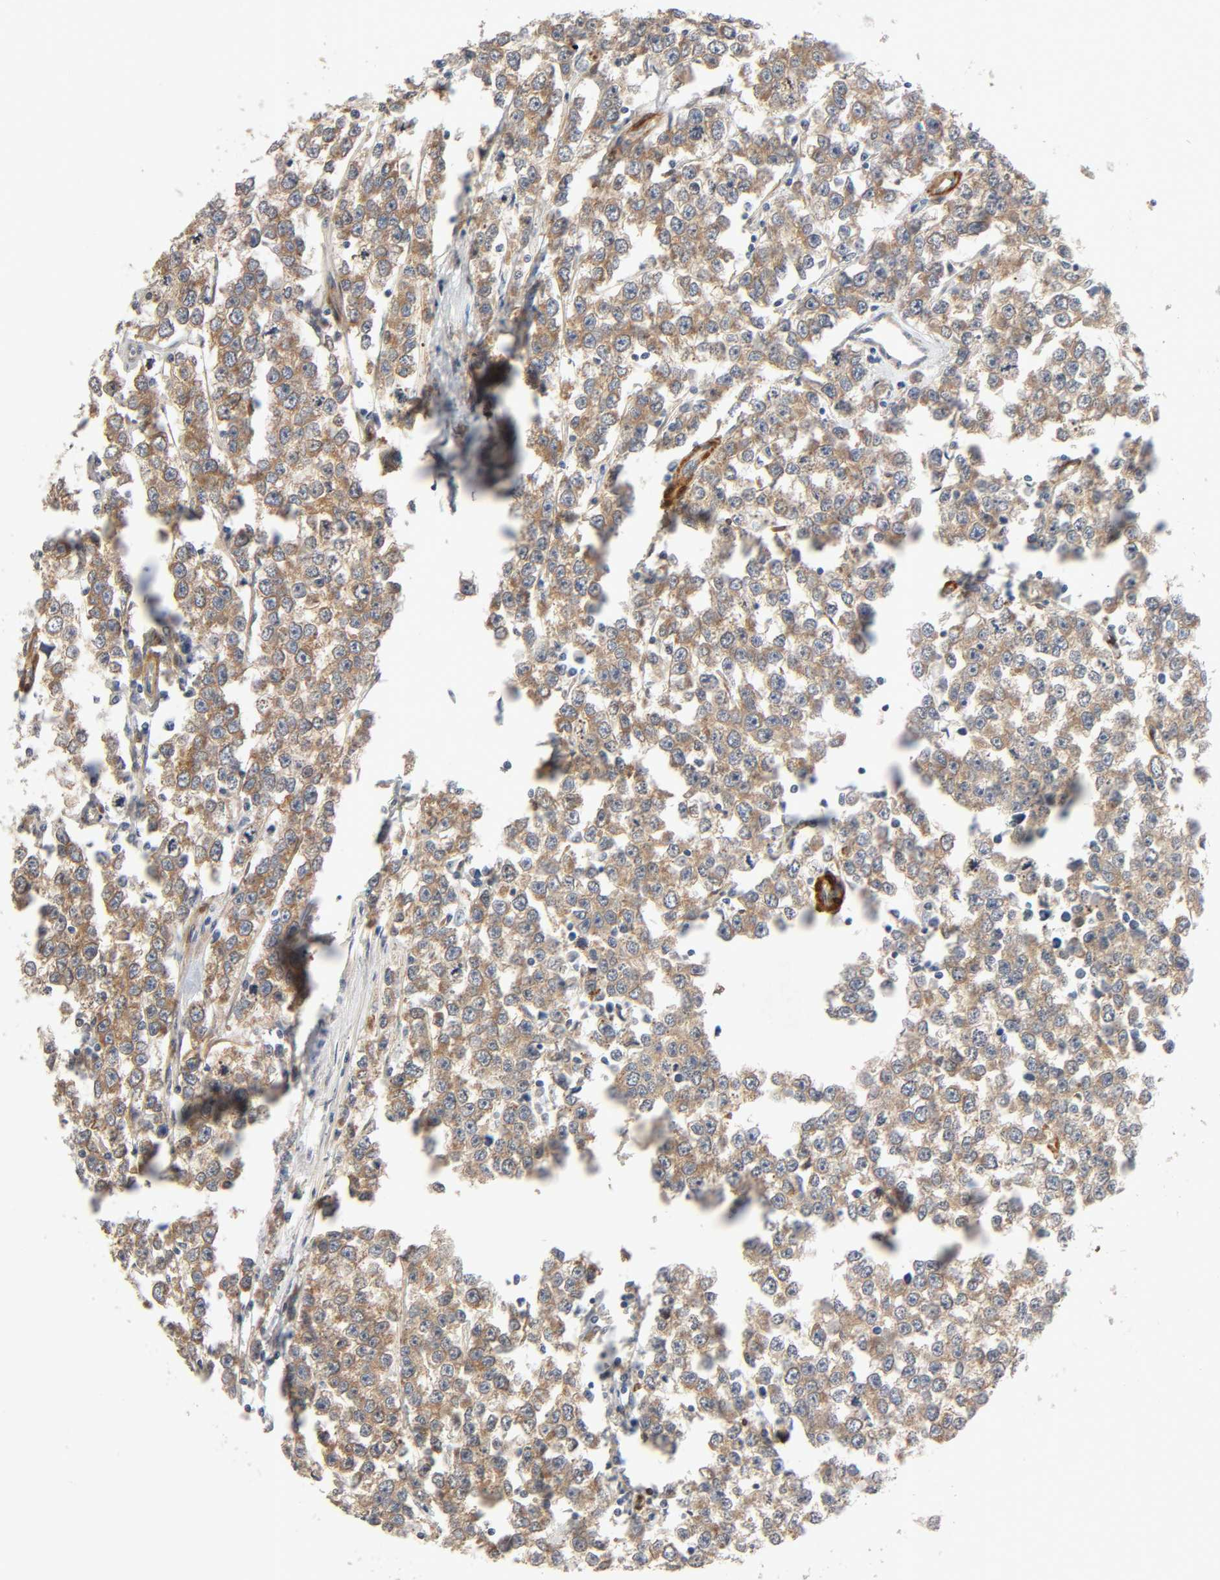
{"staining": {"intensity": "moderate", "quantity": "25%-75%", "location": "cytoplasmic/membranous"}, "tissue": "testis cancer", "cell_type": "Tumor cells", "image_type": "cancer", "snomed": [{"axis": "morphology", "description": "Seminoma, NOS"}, {"axis": "morphology", "description": "Carcinoma, Embryonal, NOS"}, {"axis": "topography", "description": "Testis"}], "caption": "High-magnification brightfield microscopy of testis embryonal carcinoma stained with DAB (3,3'-diaminobenzidine) (brown) and counterstained with hematoxylin (blue). tumor cells exhibit moderate cytoplasmic/membranous expression is appreciated in approximately25%-75% of cells. (IHC, brightfield microscopy, high magnification).", "gene": "PTK2", "patient": {"sex": "male", "age": 52}}